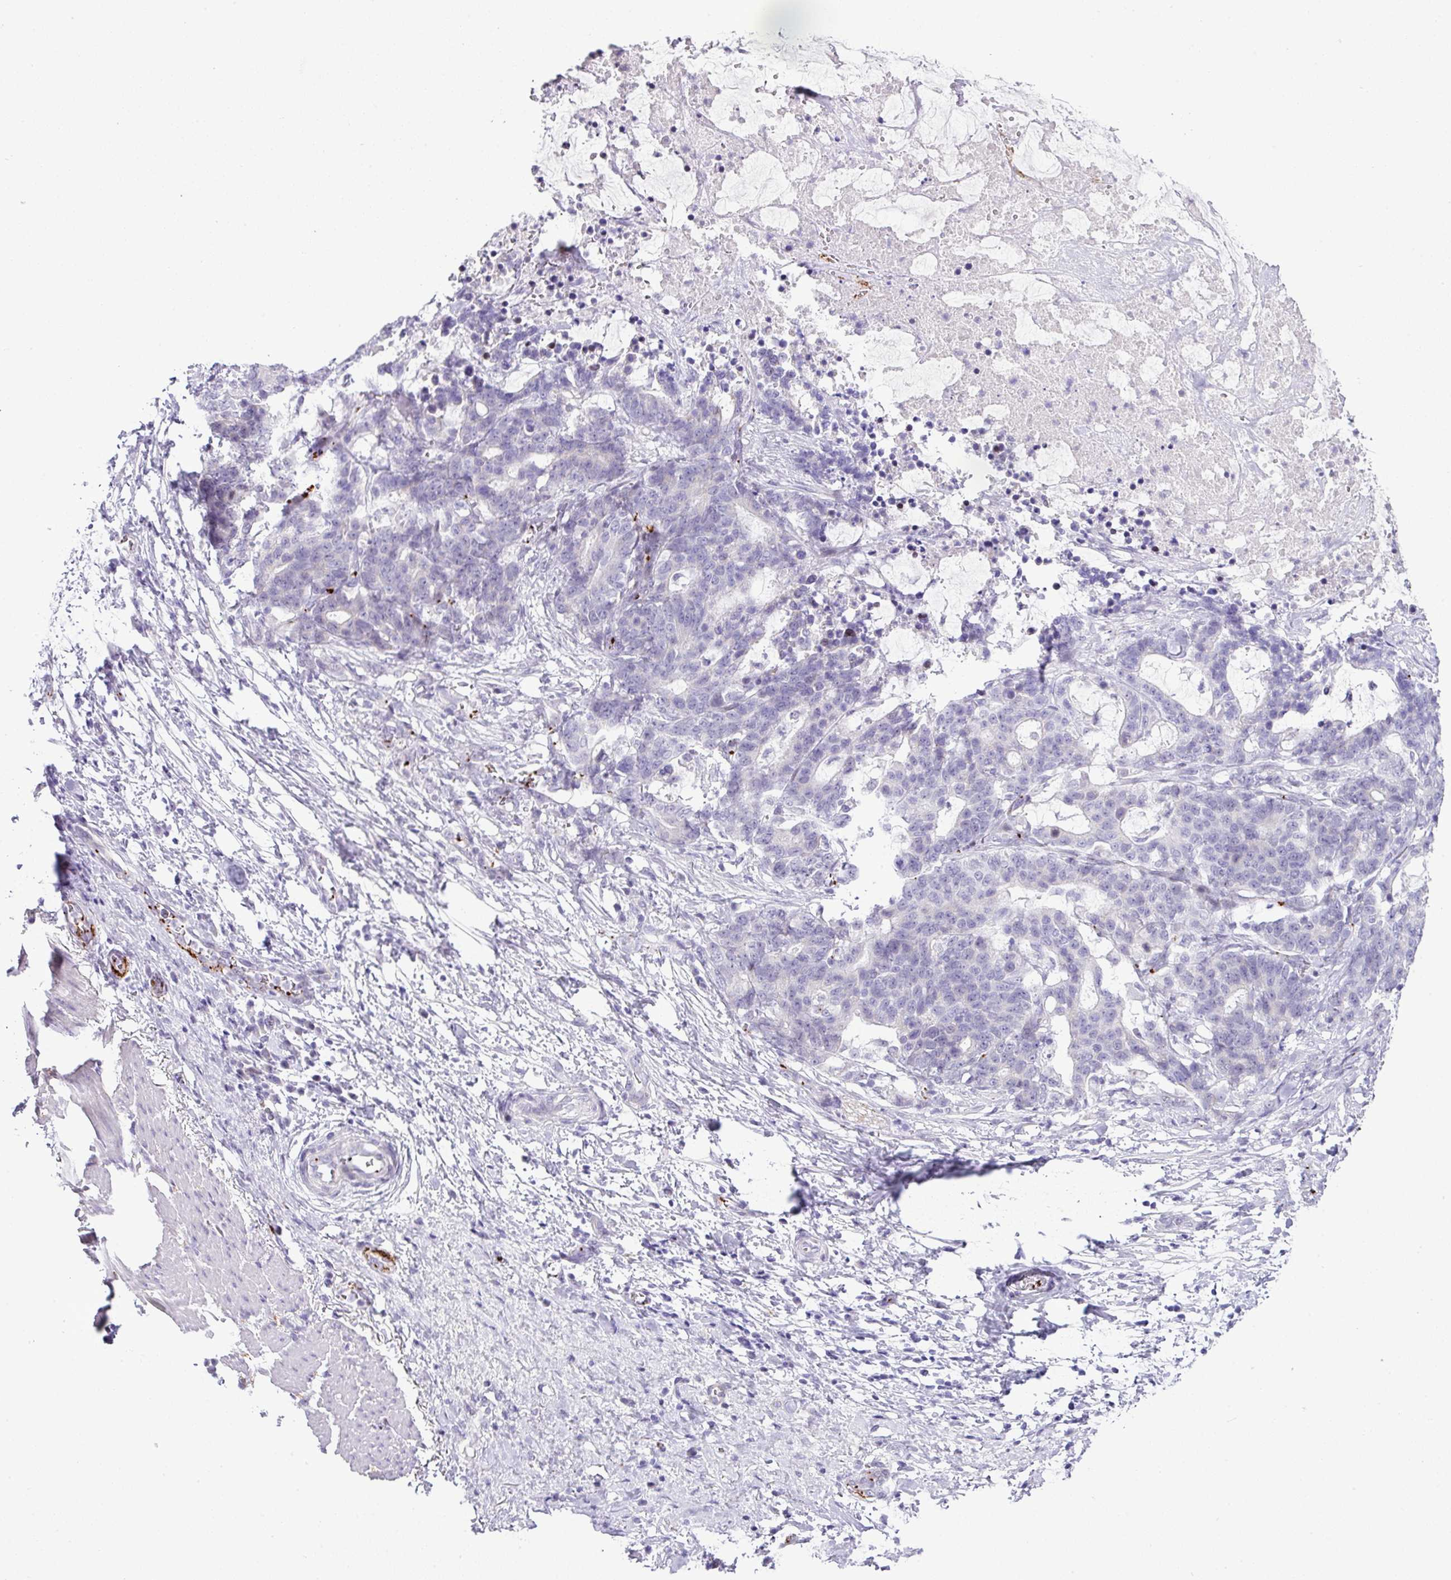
{"staining": {"intensity": "negative", "quantity": "none", "location": "none"}, "tissue": "stomach cancer", "cell_type": "Tumor cells", "image_type": "cancer", "snomed": [{"axis": "morphology", "description": "Normal tissue, NOS"}, {"axis": "morphology", "description": "Adenocarcinoma, NOS"}, {"axis": "topography", "description": "Stomach"}], "caption": "The immunohistochemistry photomicrograph has no significant expression in tumor cells of stomach adenocarcinoma tissue. Nuclei are stained in blue.", "gene": "CMTM5", "patient": {"sex": "female", "age": 64}}